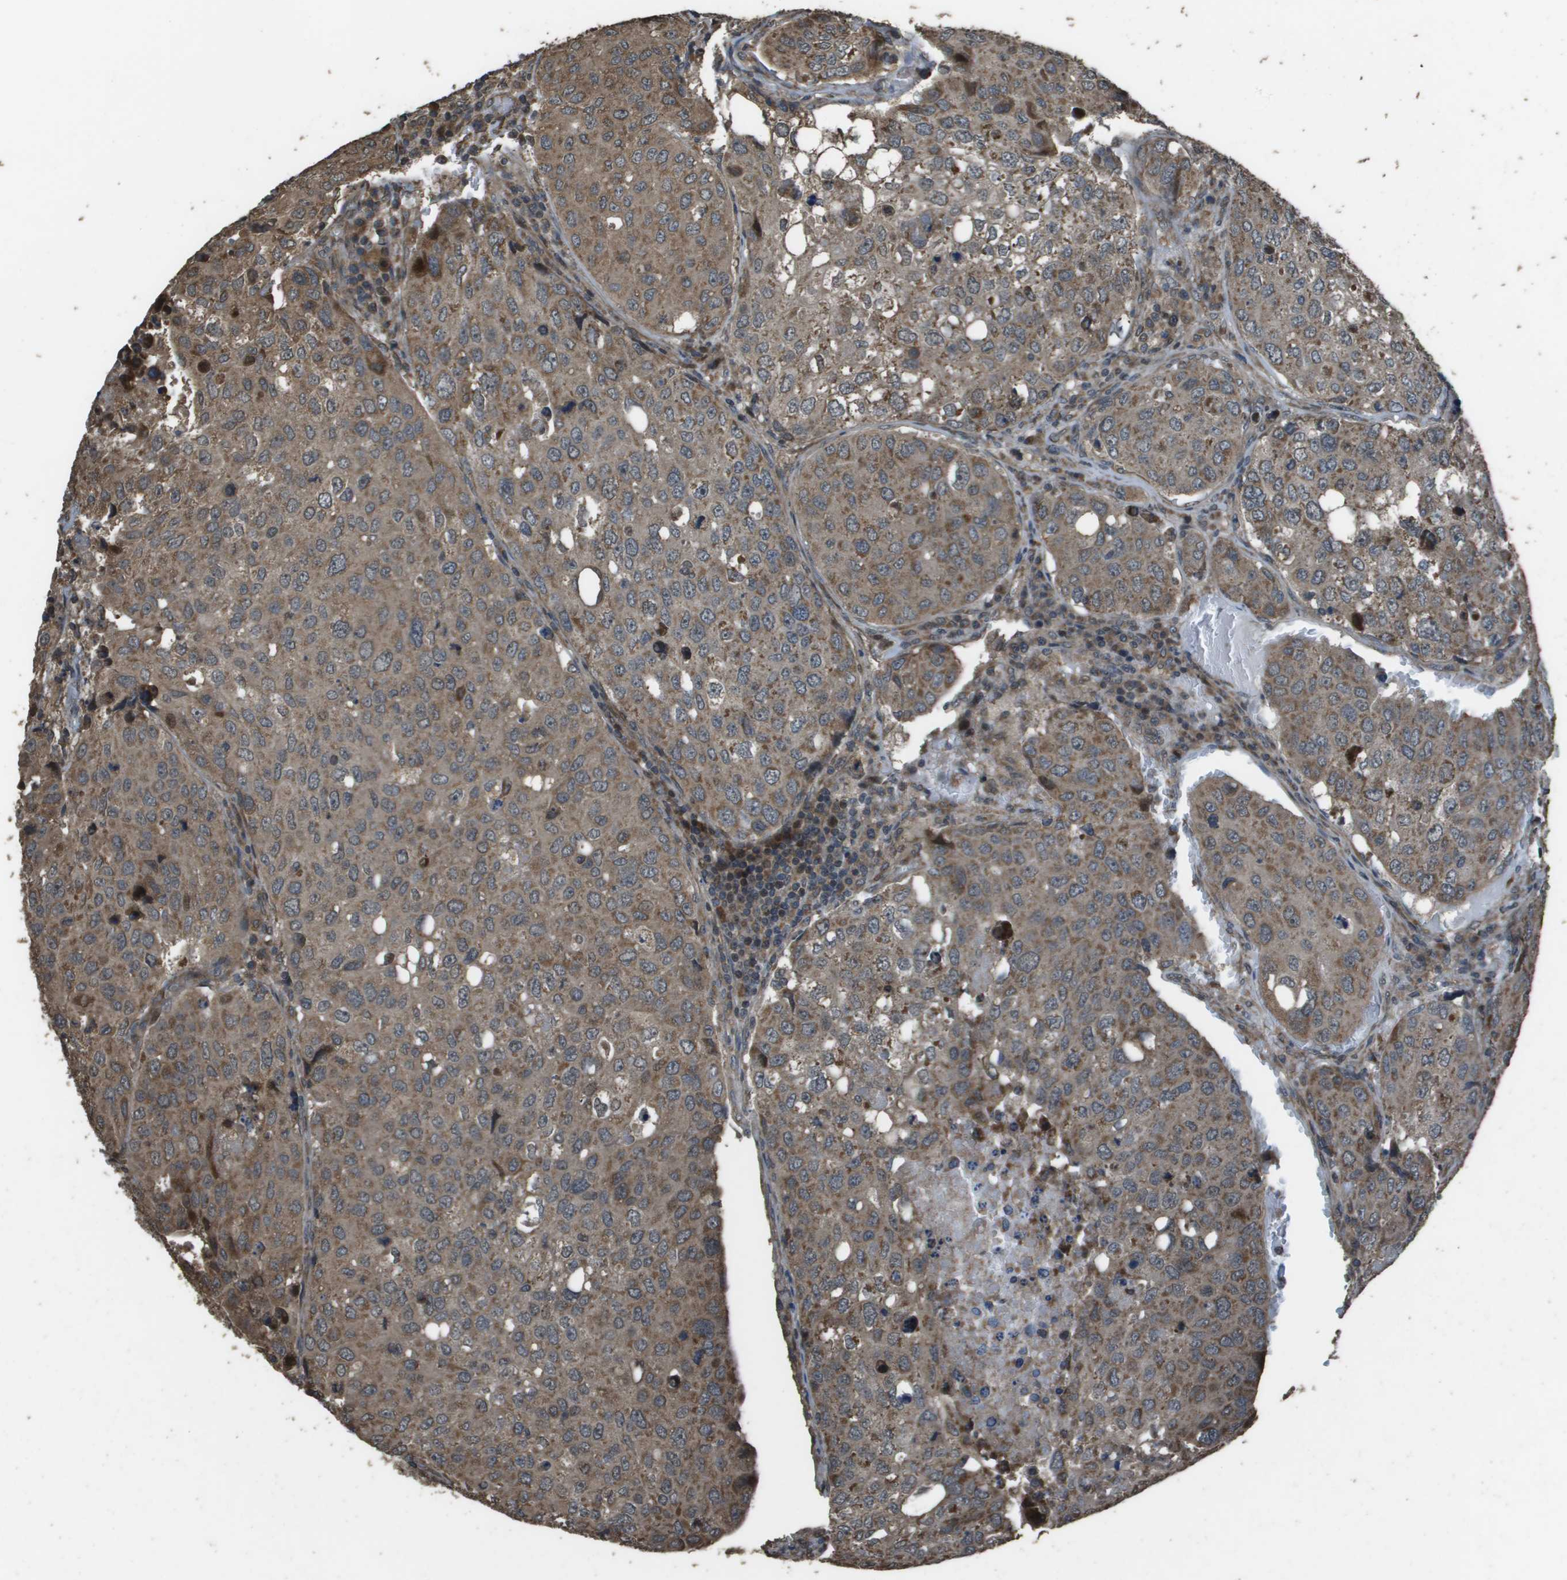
{"staining": {"intensity": "moderate", "quantity": ">75%", "location": "cytoplasmic/membranous"}, "tissue": "urothelial cancer", "cell_type": "Tumor cells", "image_type": "cancer", "snomed": [{"axis": "morphology", "description": "Urothelial carcinoma, High grade"}, {"axis": "topography", "description": "Lymph node"}, {"axis": "topography", "description": "Urinary bladder"}], "caption": "There is medium levels of moderate cytoplasmic/membranous expression in tumor cells of high-grade urothelial carcinoma, as demonstrated by immunohistochemical staining (brown color).", "gene": "FIG4", "patient": {"sex": "male", "age": 51}}